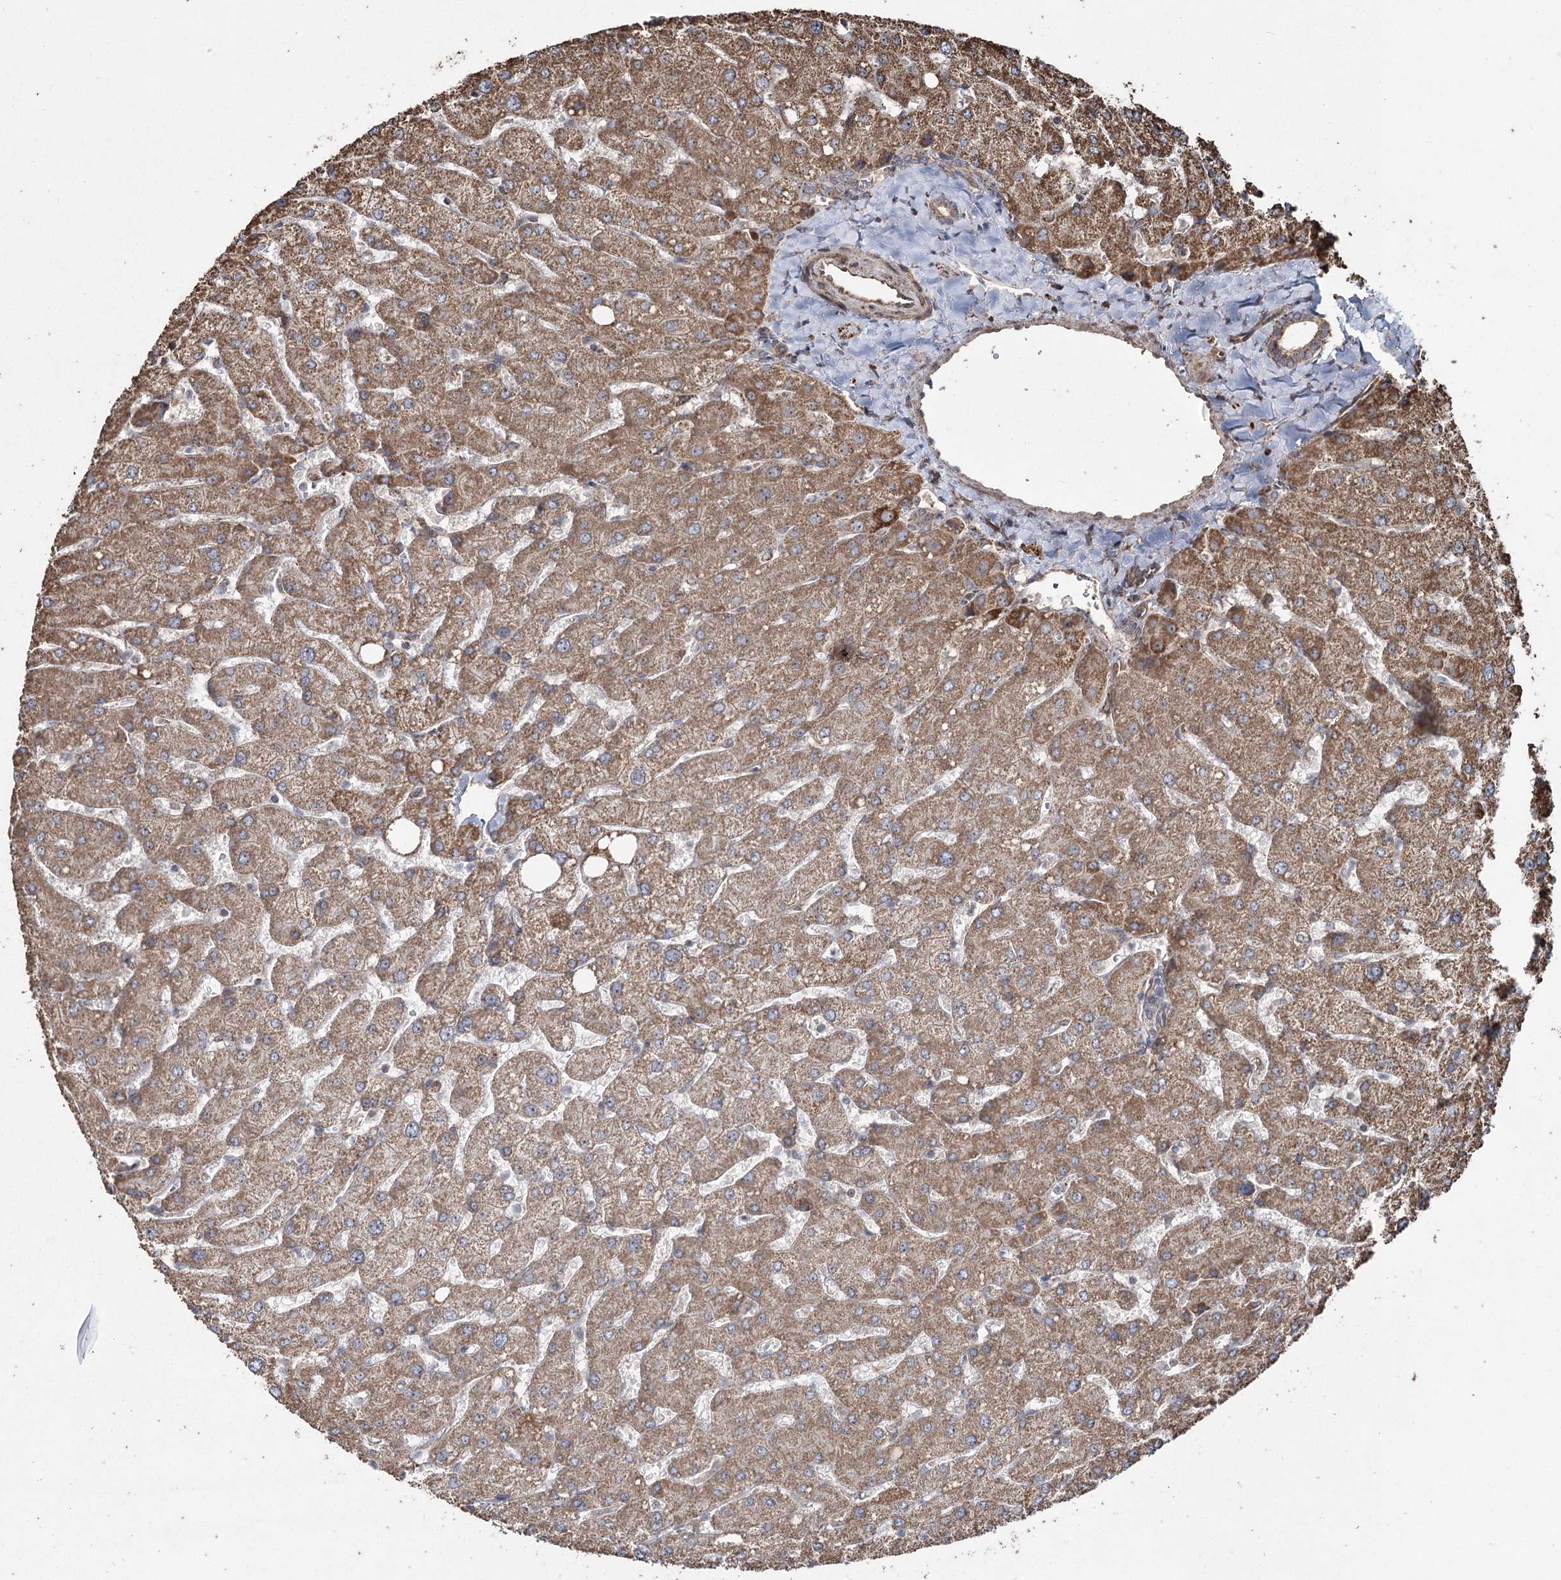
{"staining": {"intensity": "moderate", "quantity": ">75%", "location": "cytoplasmic/membranous"}, "tissue": "liver", "cell_type": "Cholangiocytes", "image_type": "normal", "snomed": [{"axis": "morphology", "description": "Normal tissue, NOS"}, {"axis": "topography", "description": "Liver"}], "caption": "The histopathology image reveals immunohistochemical staining of normal liver. There is moderate cytoplasmic/membranous expression is present in about >75% of cholangiocytes.", "gene": "SLF2", "patient": {"sex": "male", "age": 55}}